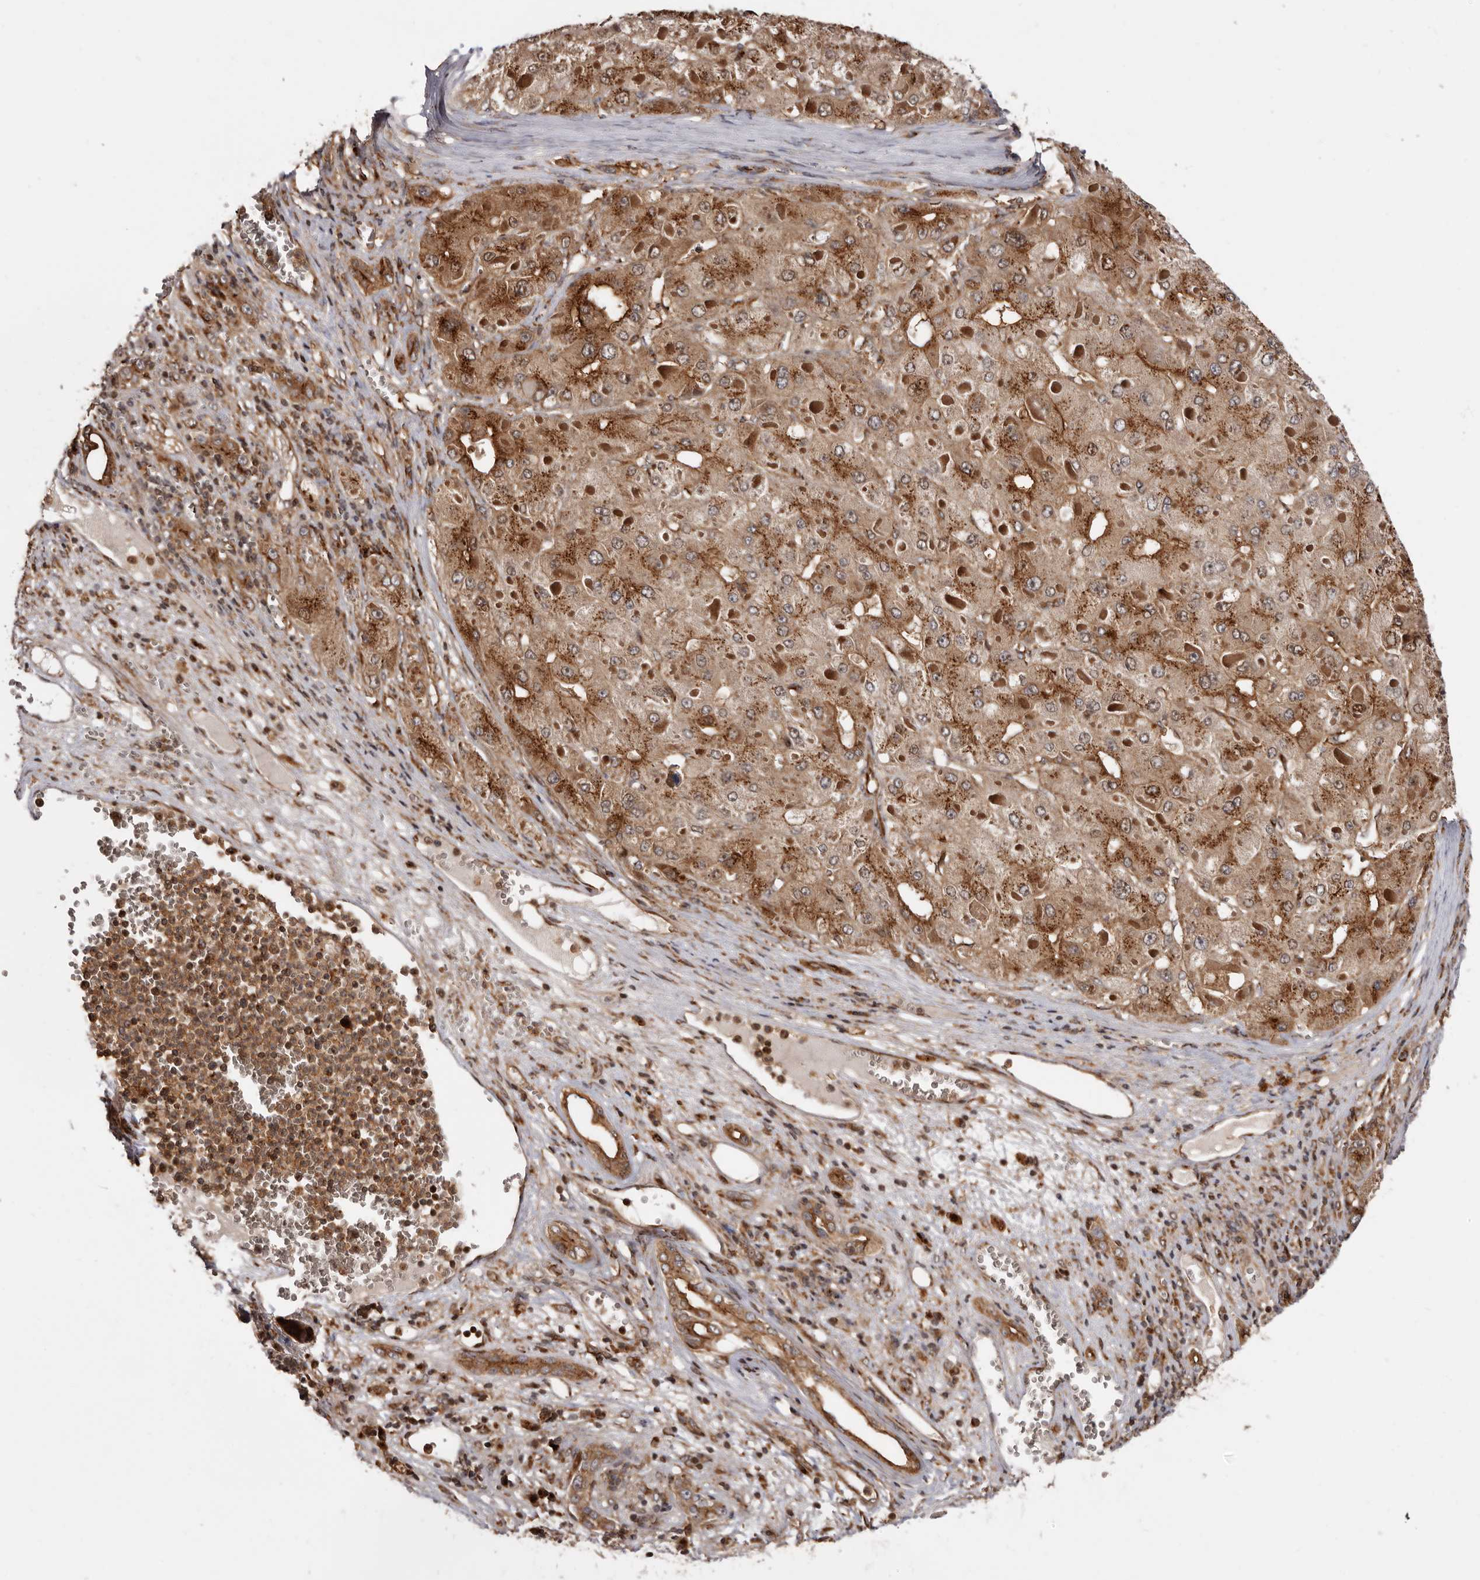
{"staining": {"intensity": "strong", "quantity": ">75%", "location": "cytoplasmic/membranous,nuclear"}, "tissue": "liver cancer", "cell_type": "Tumor cells", "image_type": "cancer", "snomed": [{"axis": "morphology", "description": "Carcinoma, Hepatocellular, NOS"}, {"axis": "topography", "description": "Liver"}], "caption": "Immunohistochemical staining of human liver cancer (hepatocellular carcinoma) displays high levels of strong cytoplasmic/membranous and nuclear staining in approximately >75% of tumor cells.", "gene": "GPR27", "patient": {"sex": "female", "age": 73}}